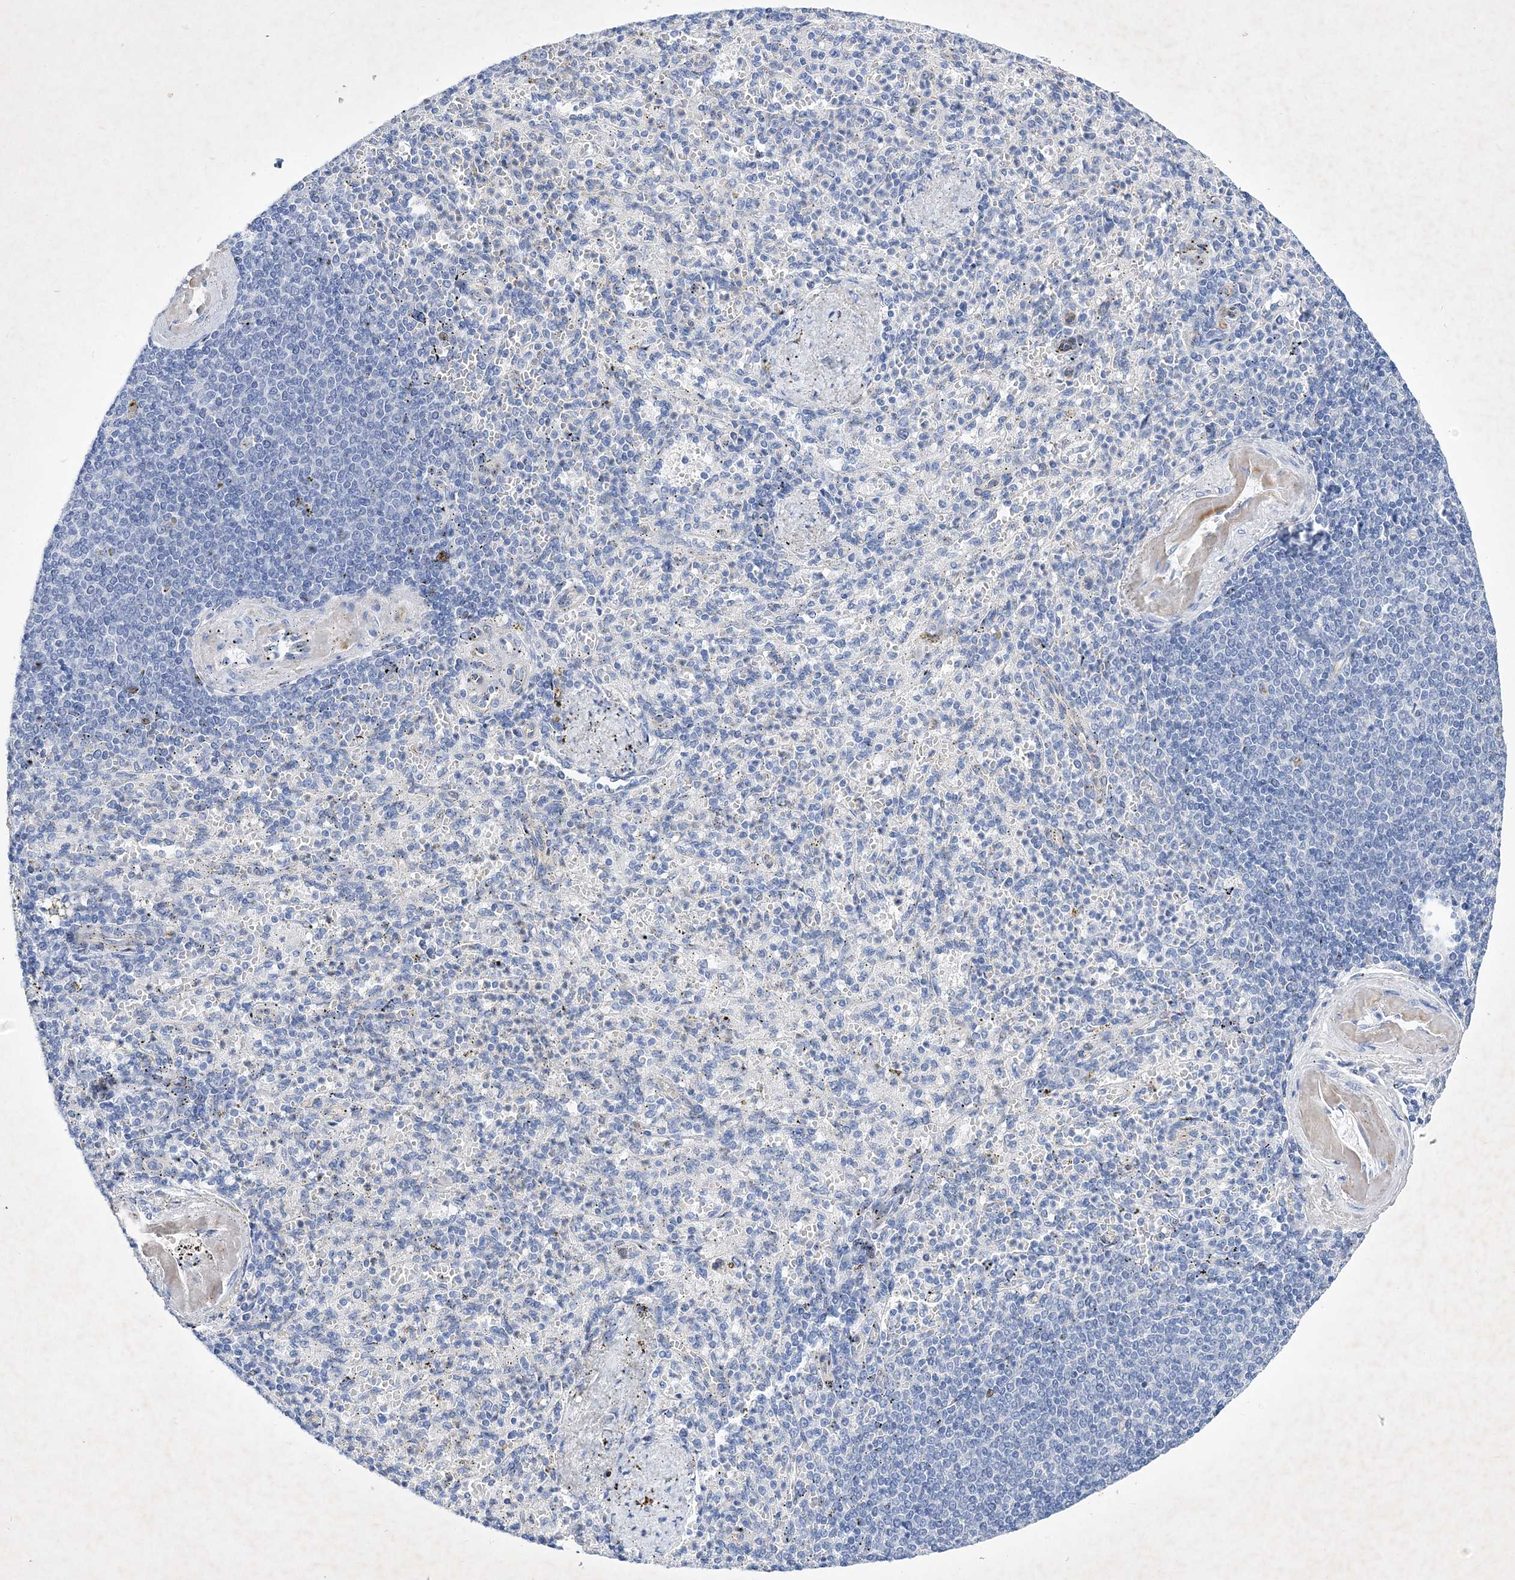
{"staining": {"intensity": "negative", "quantity": "none", "location": "none"}, "tissue": "spleen", "cell_type": "Cells in red pulp", "image_type": "normal", "snomed": [{"axis": "morphology", "description": "Normal tissue, NOS"}, {"axis": "topography", "description": "Spleen"}], "caption": "This micrograph is of benign spleen stained with immunohistochemistry (IHC) to label a protein in brown with the nuclei are counter-stained blue. There is no expression in cells in red pulp.", "gene": "GPN1", "patient": {"sex": "female", "age": 74}}